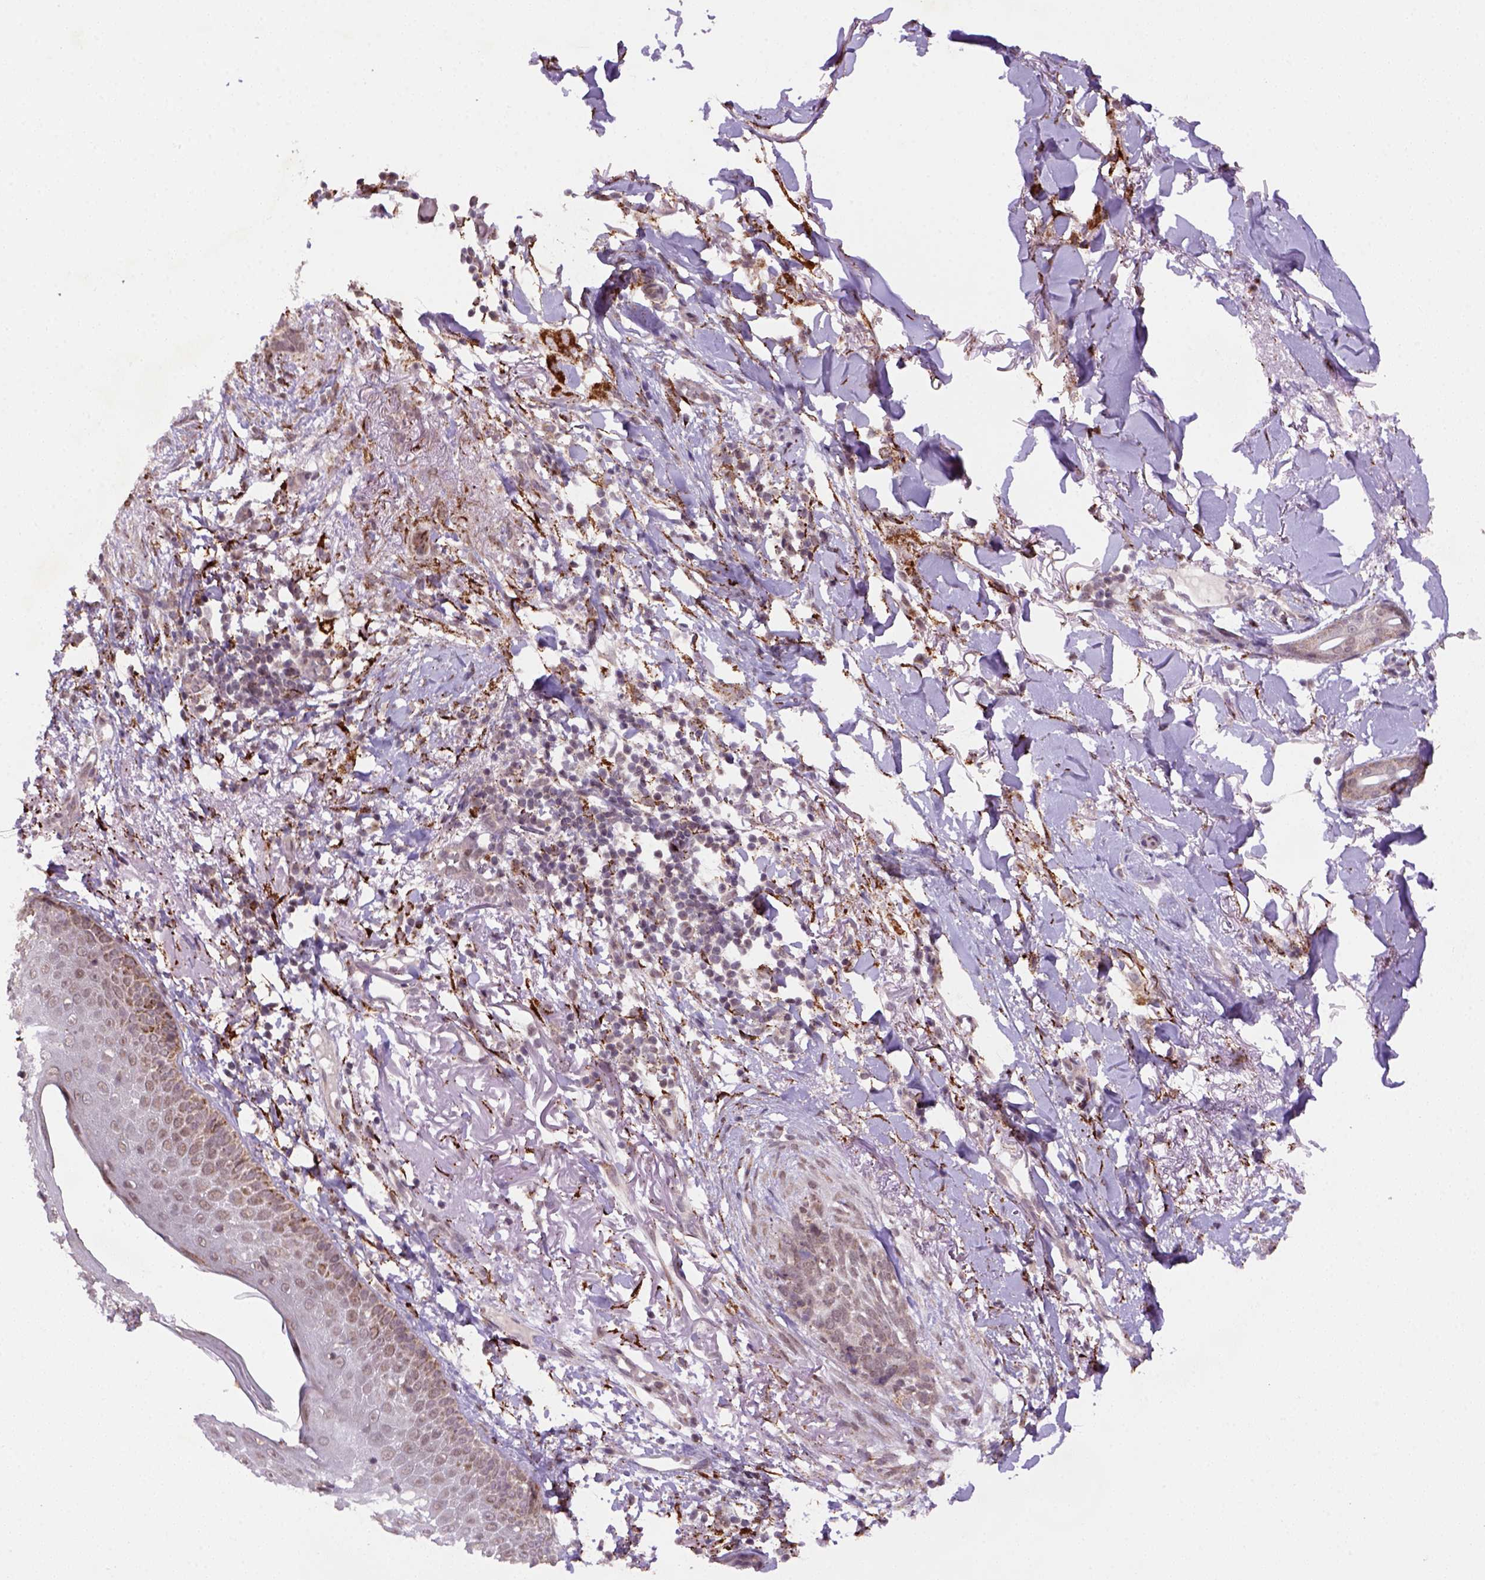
{"staining": {"intensity": "negative", "quantity": "none", "location": "none"}, "tissue": "skin cancer", "cell_type": "Tumor cells", "image_type": "cancer", "snomed": [{"axis": "morphology", "description": "Normal tissue, NOS"}, {"axis": "morphology", "description": "Basal cell carcinoma"}, {"axis": "topography", "description": "Skin"}], "caption": "IHC of human skin cancer demonstrates no expression in tumor cells.", "gene": "FZD7", "patient": {"sex": "male", "age": 84}}